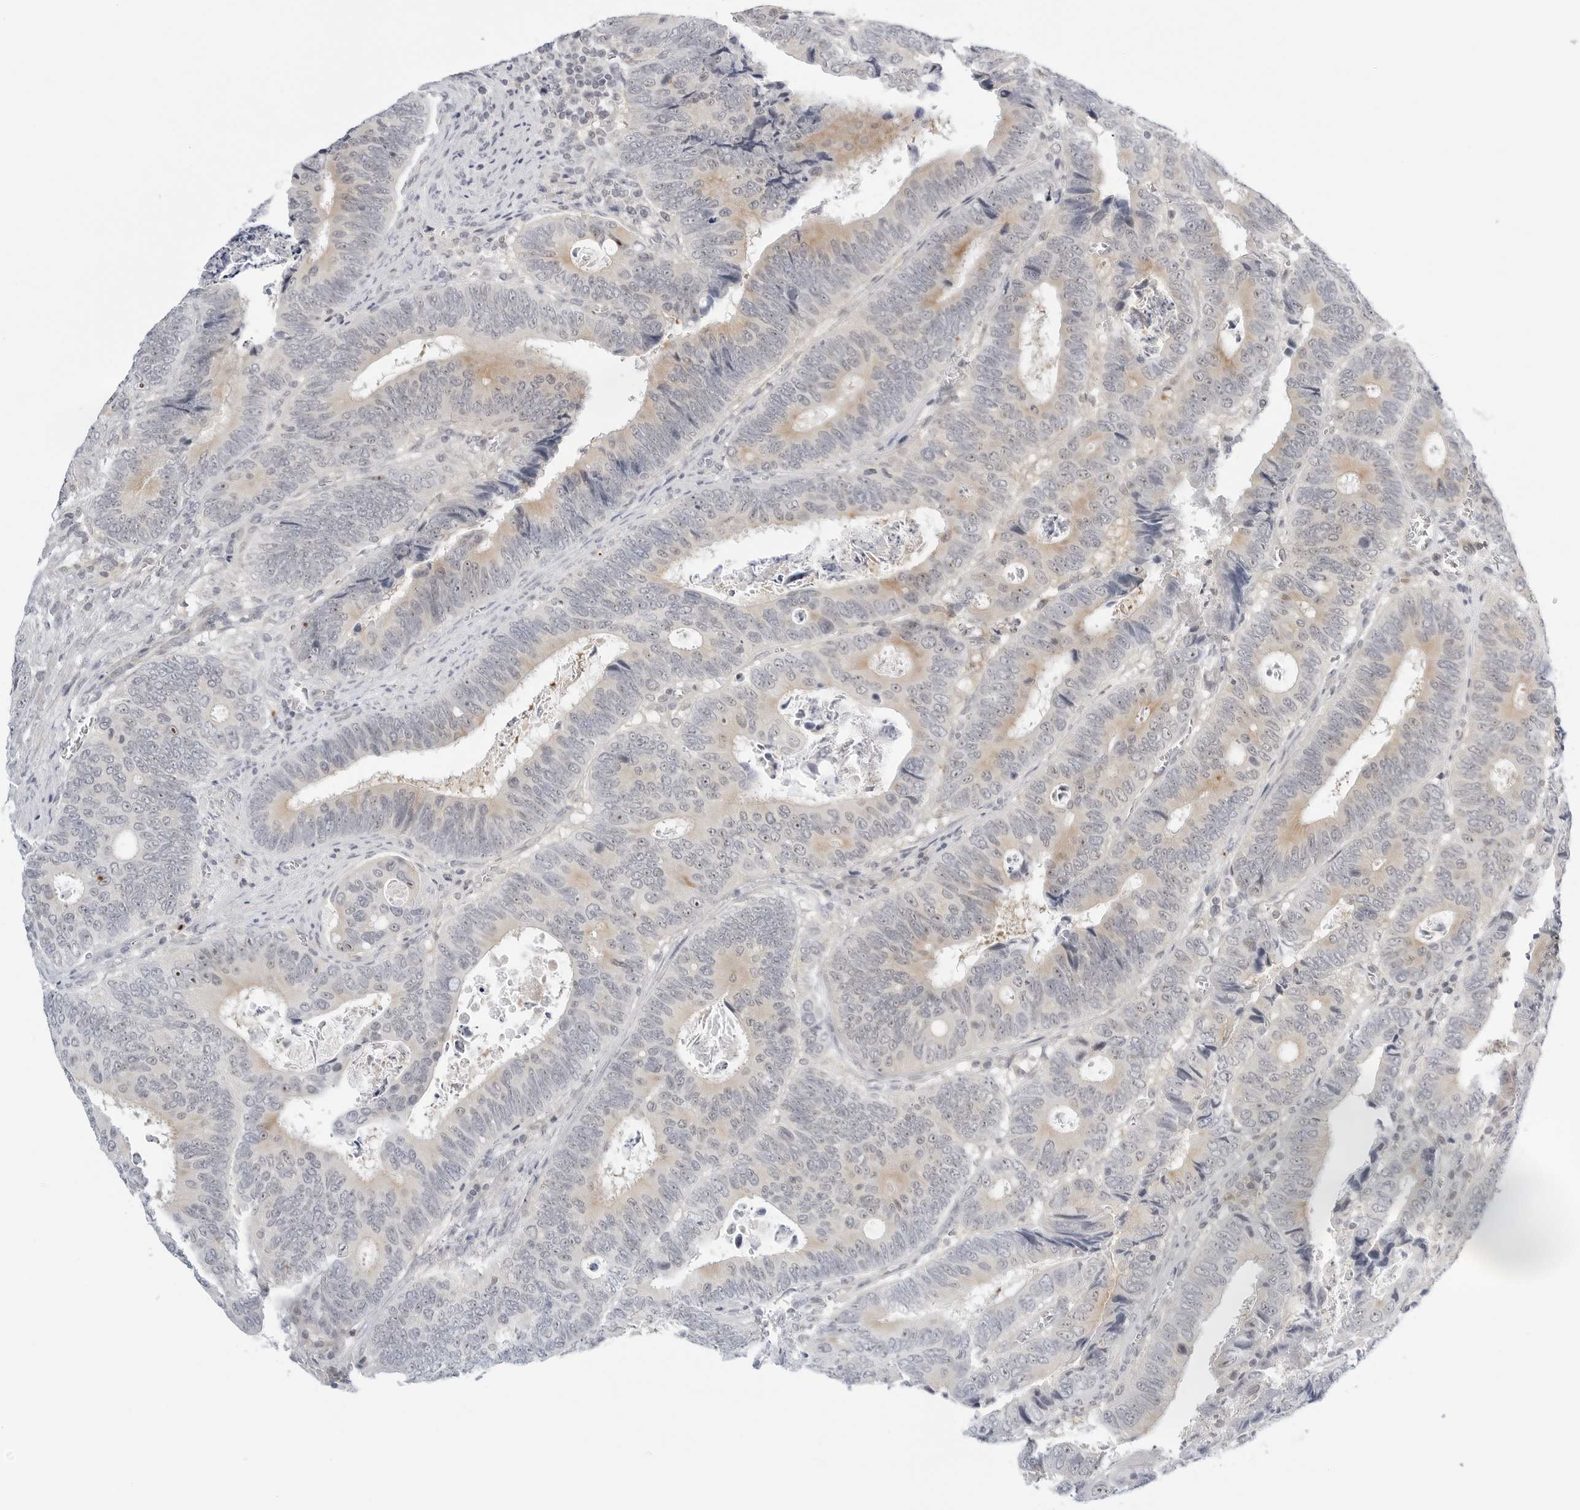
{"staining": {"intensity": "weak", "quantity": "25%-75%", "location": "cytoplasmic/membranous"}, "tissue": "colorectal cancer", "cell_type": "Tumor cells", "image_type": "cancer", "snomed": [{"axis": "morphology", "description": "Adenocarcinoma, NOS"}, {"axis": "topography", "description": "Colon"}], "caption": "The image demonstrates immunohistochemical staining of colorectal cancer. There is weak cytoplasmic/membranous positivity is appreciated in about 25%-75% of tumor cells.", "gene": "MAP2K5", "patient": {"sex": "male", "age": 72}}